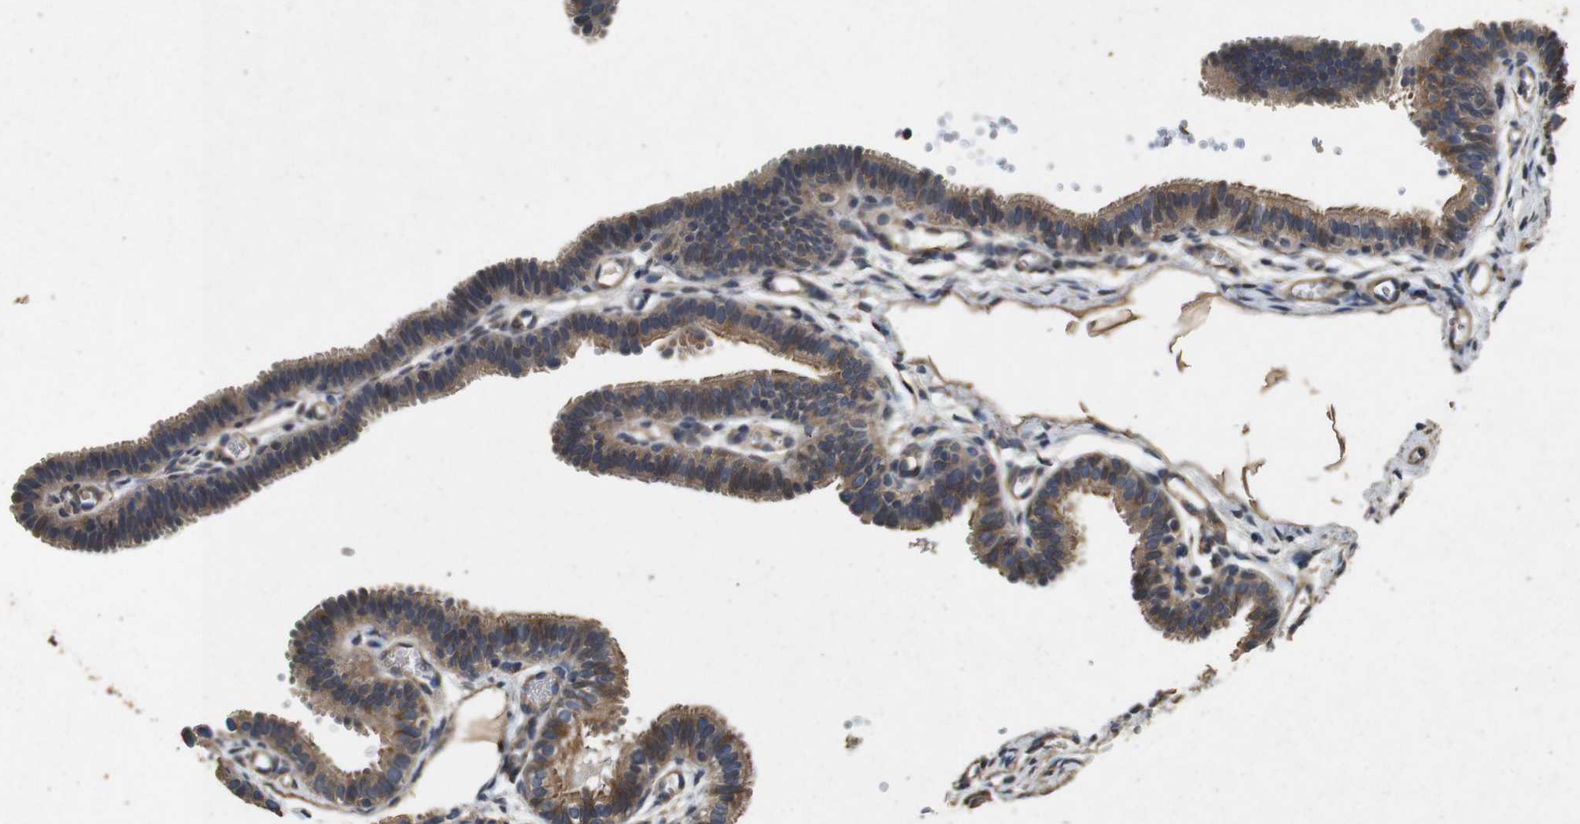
{"staining": {"intensity": "moderate", "quantity": ">75%", "location": "cytoplasmic/membranous"}, "tissue": "fallopian tube", "cell_type": "Glandular cells", "image_type": "normal", "snomed": [{"axis": "morphology", "description": "Normal tissue, NOS"}, {"axis": "topography", "description": "Fallopian tube"}, {"axis": "topography", "description": "Placenta"}], "caption": "Immunohistochemistry of benign fallopian tube reveals medium levels of moderate cytoplasmic/membranous positivity in about >75% of glandular cells. The staining was performed using DAB to visualize the protein expression in brown, while the nuclei were stained in blue with hematoxylin (Magnification: 20x).", "gene": "CNPY4", "patient": {"sex": "female", "age": 34}}